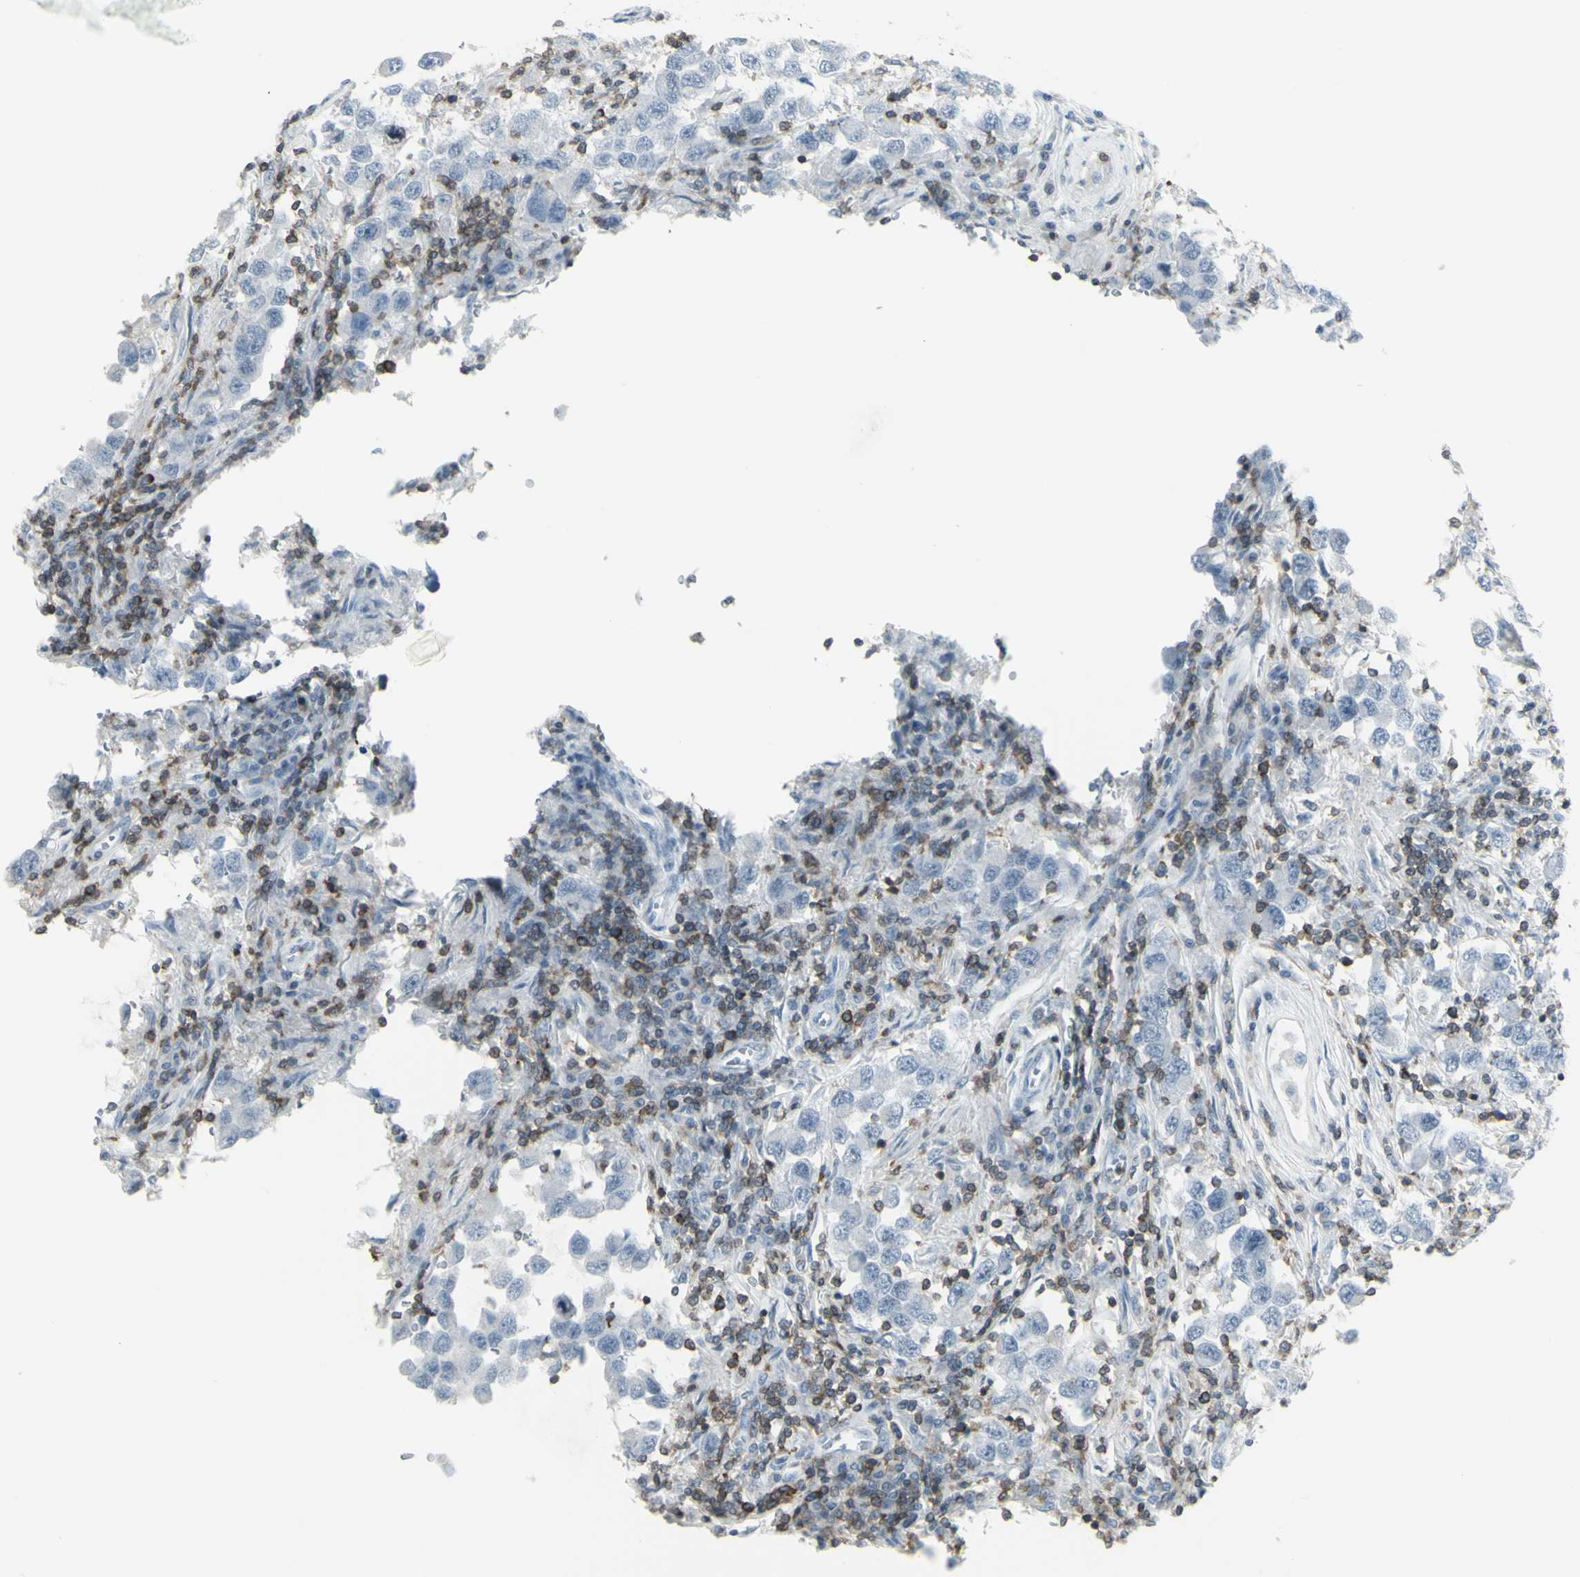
{"staining": {"intensity": "negative", "quantity": "none", "location": "none"}, "tissue": "testis cancer", "cell_type": "Tumor cells", "image_type": "cancer", "snomed": [{"axis": "morphology", "description": "Carcinoma, Embryonal, NOS"}, {"axis": "topography", "description": "Testis"}], "caption": "Immunohistochemistry (IHC) micrograph of neoplastic tissue: human embryonal carcinoma (testis) stained with DAB (3,3'-diaminobenzidine) shows no significant protein expression in tumor cells. Brightfield microscopy of IHC stained with DAB (3,3'-diaminobenzidine) (brown) and hematoxylin (blue), captured at high magnification.", "gene": "NRG1", "patient": {"sex": "male", "age": 21}}